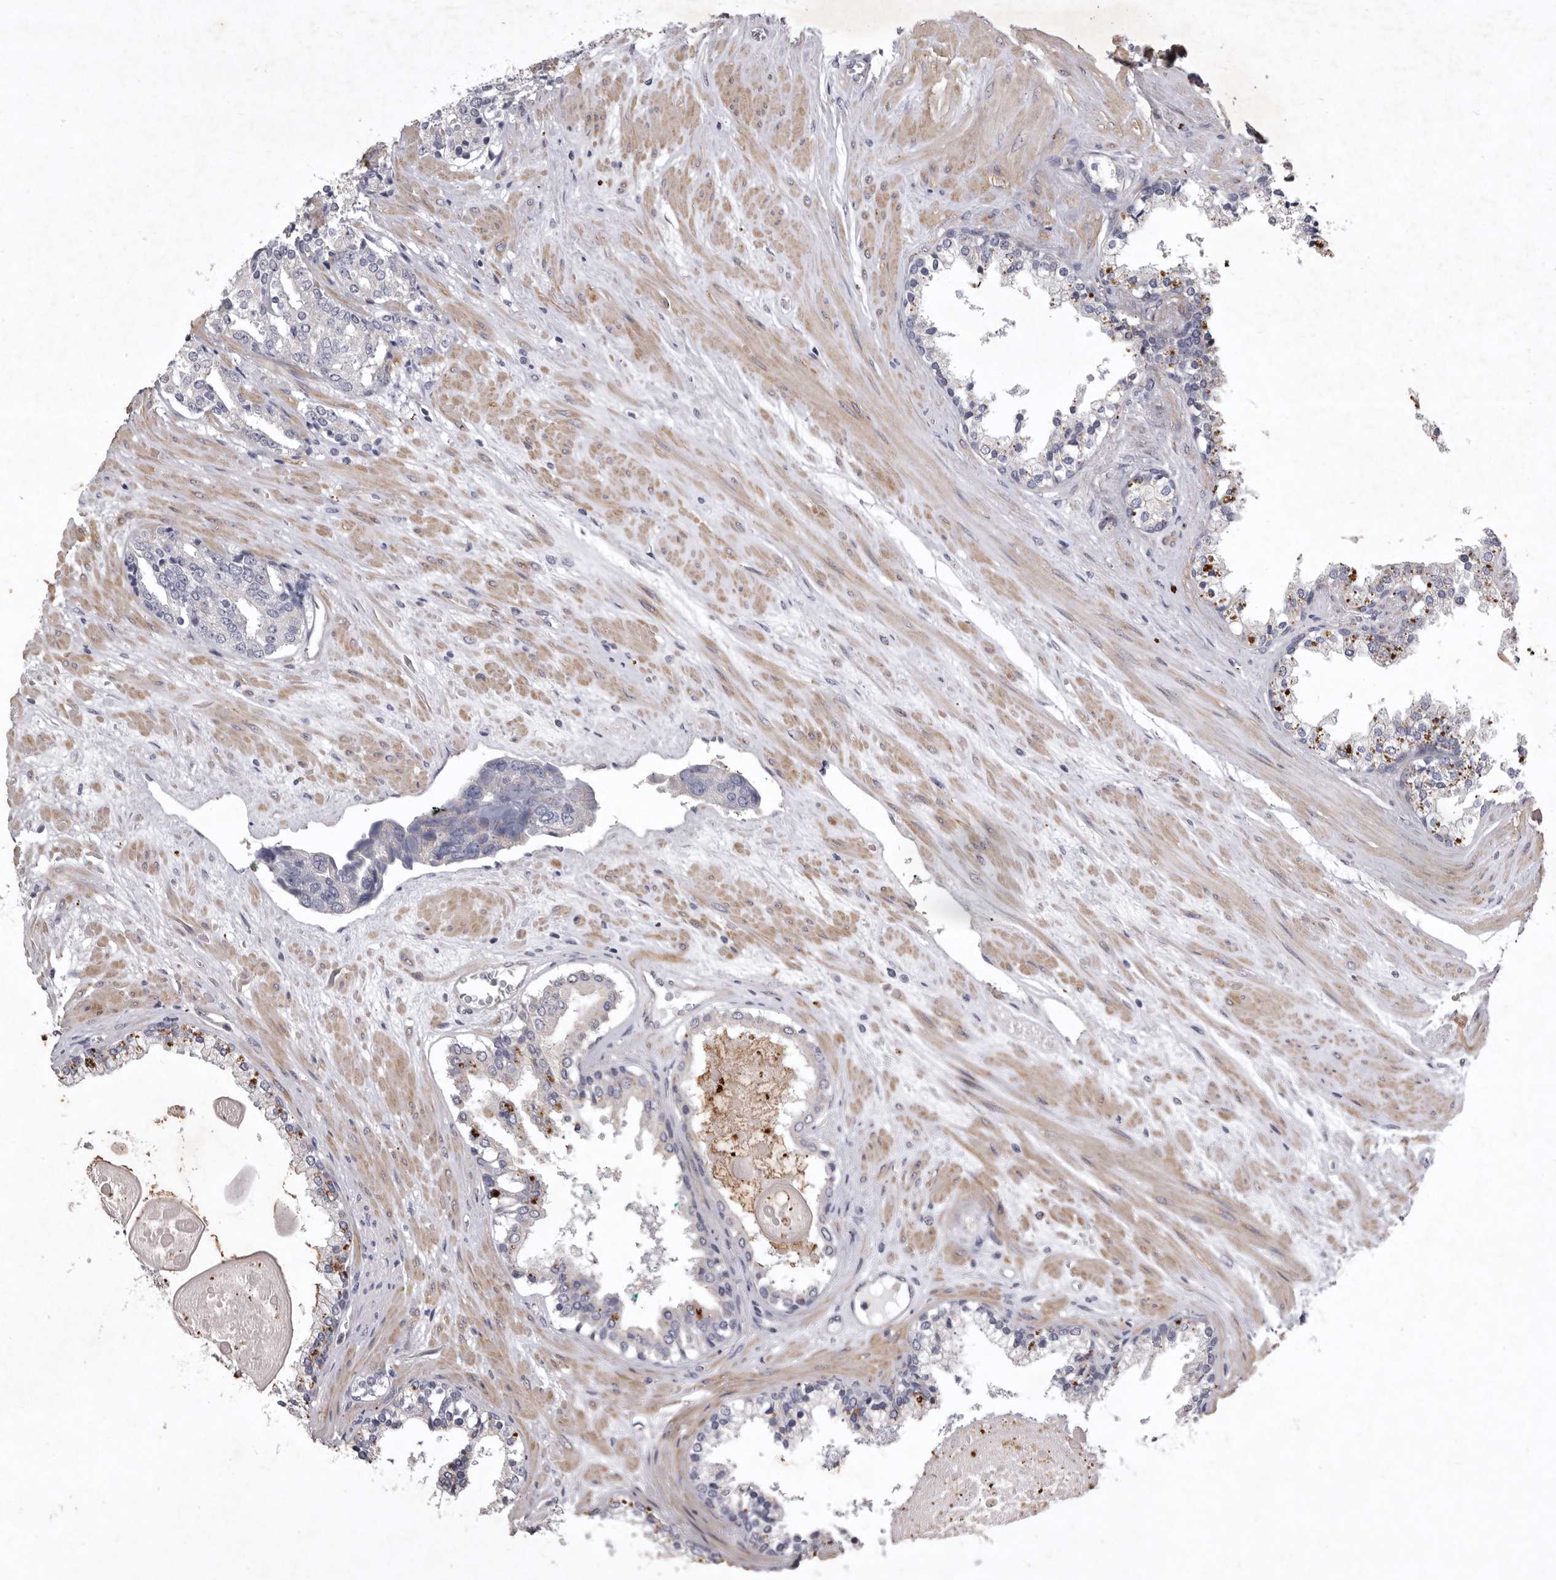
{"staining": {"intensity": "negative", "quantity": "none", "location": "none"}, "tissue": "prostate cancer", "cell_type": "Tumor cells", "image_type": "cancer", "snomed": [{"axis": "morphology", "description": "Adenocarcinoma, High grade"}, {"axis": "topography", "description": "Prostate"}], "caption": "DAB immunohistochemical staining of prostate cancer demonstrates no significant positivity in tumor cells. (DAB immunohistochemistry visualized using brightfield microscopy, high magnification).", "gene": "NKAIN4", "patient": {"sex": "male", "age": 71}}